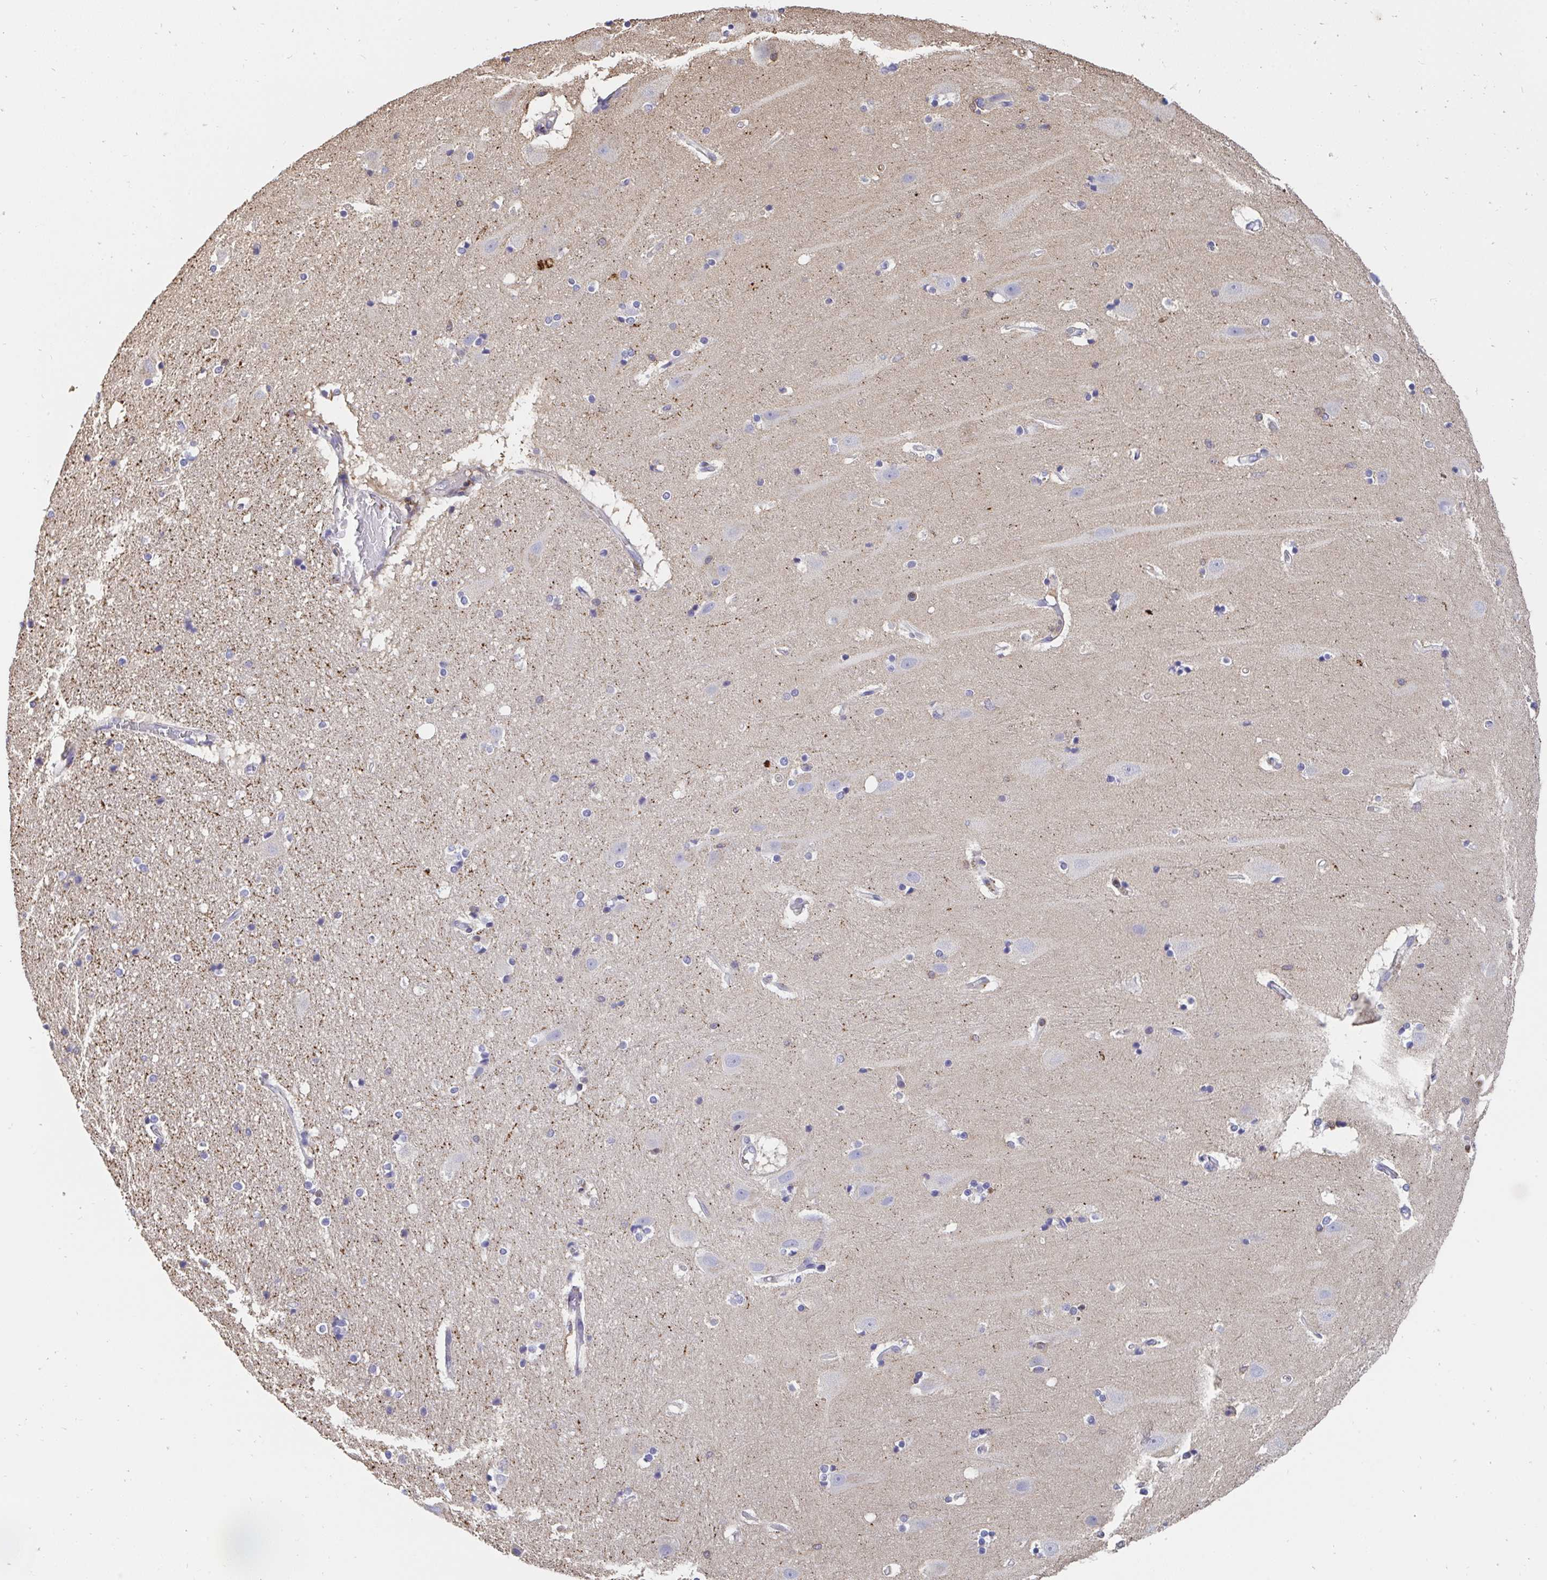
{"staining": {"intensity": "negative", "quantity": "none", "location": "none"}, "tissue": "hippocampus", "cell_type": "Glial cells", "image_type": "normal", "snomed": [{"axis": "morphology", "description": "Normal tissue, NOS"}, {"axis": "topography", "description": "Hippocampus"}], "caption": "Immunohistochemistry micrograph of normal hippocampus stained for a protein (brown), which reveals no positivity in glial cells. The staining was performed using DAB (3,3'-diaminobenzidine) to visualize the protein expression in brown, while the nuclei were stained in blue with hematoxylin (Magnification: 20x).", "gene": "CFL1", "patient": {"sex": "male", "age": 63}}